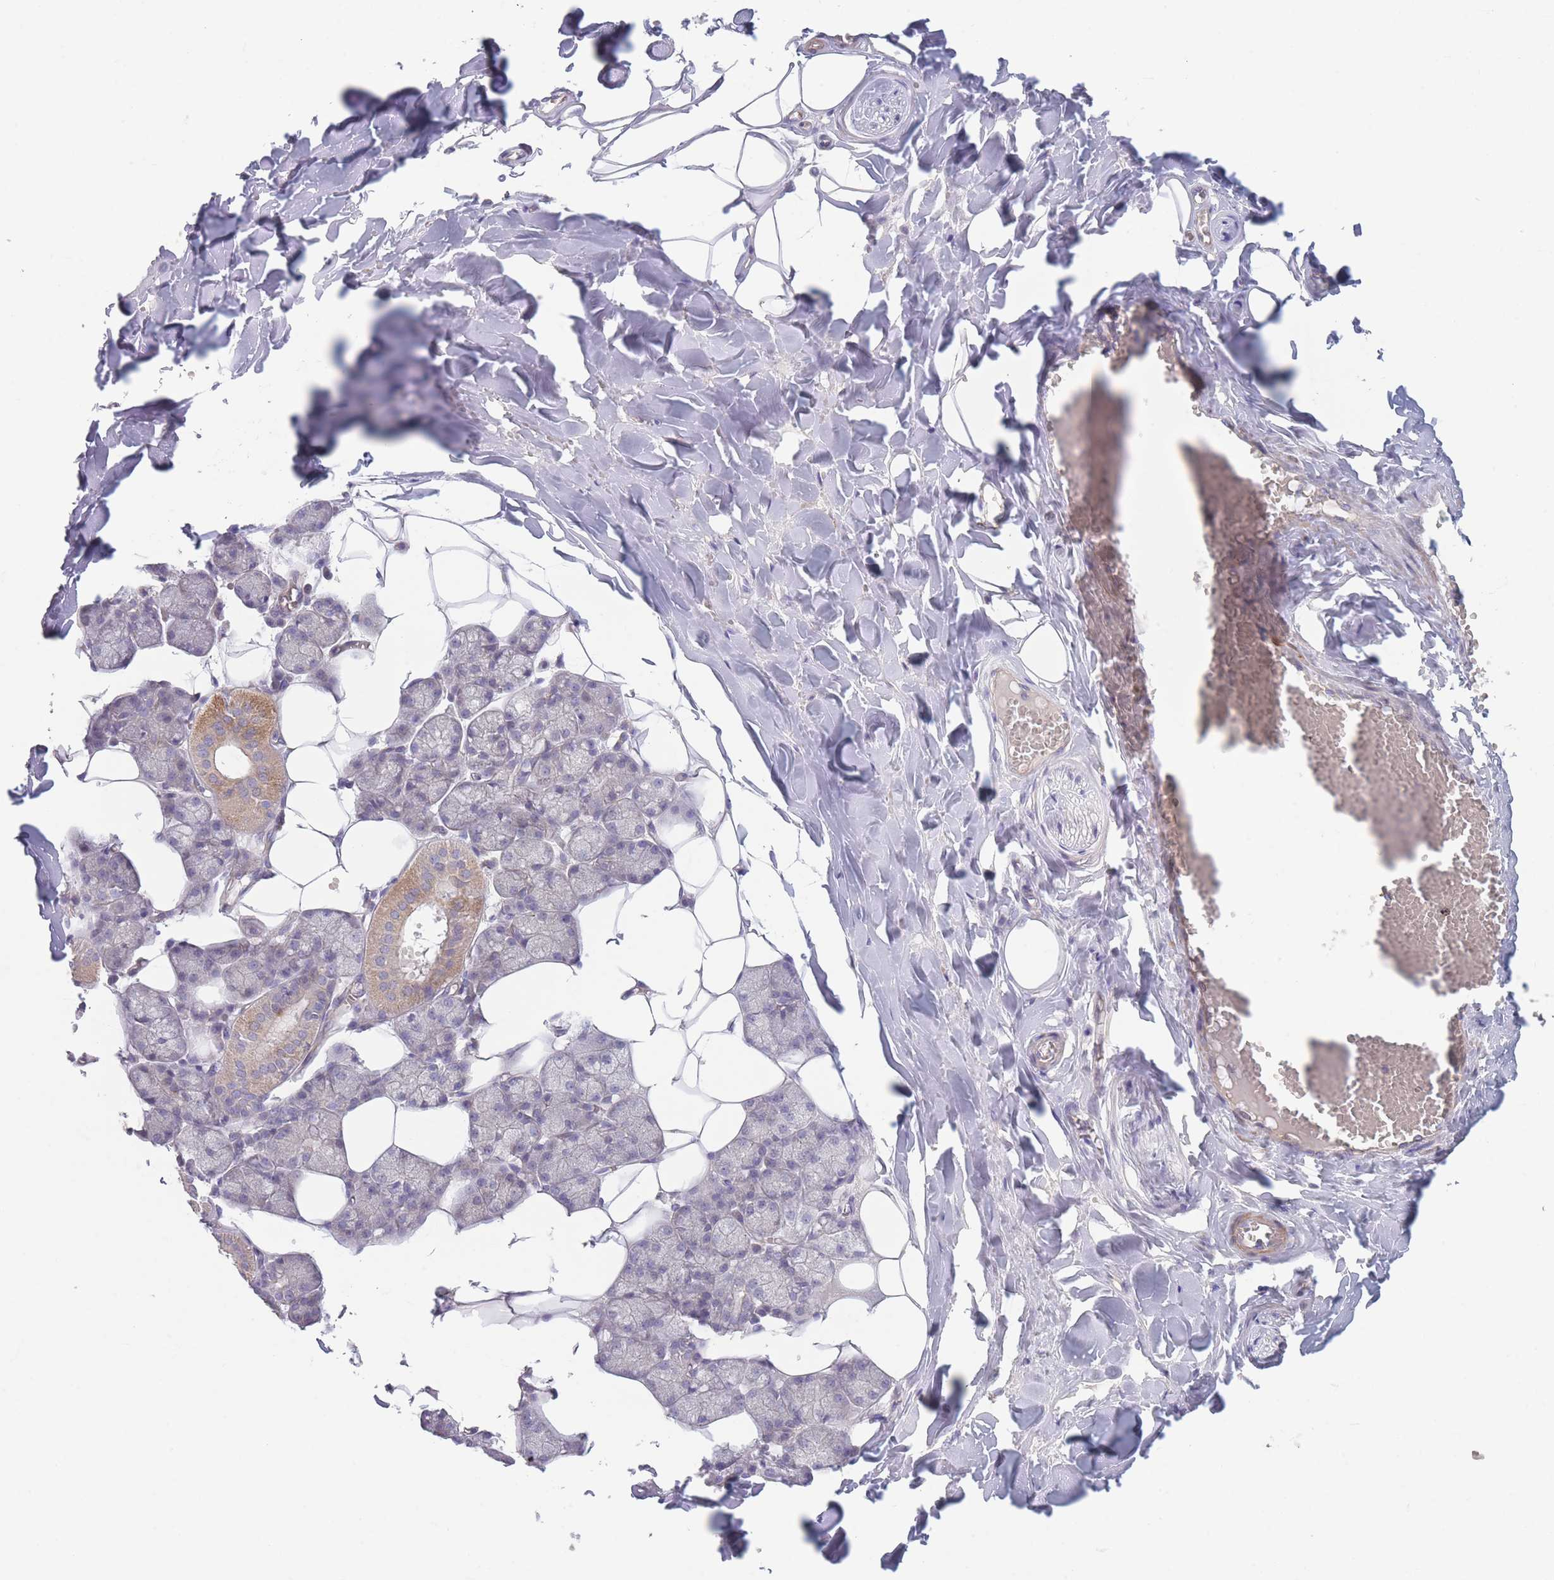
{"staining": {"intensity": "moderate", "quantity": "25%-75%", "location": "cytoplasmic/membranous"}, "tissue": "salivary gland", "cell_type": "Glandular cells", "image_type": "normal", "snomed": [{"axis": "morphology", "description": "Normal tissue, NOS"}, {"axis": "topography", "description": "Salivary gland"}], "caption": "IHC (DAB (3,3'-diaminobenzidine)) staining of unremarkable salivary gland reveals moderate cytoplasmic/membranous protein expression in about 25%-75% of glandular cells. (brown staining indicates protein expression, while blue staining denotes nuclei).", "gene": "PNPLA5", "patient": {"sex": "male", "age": 62}}